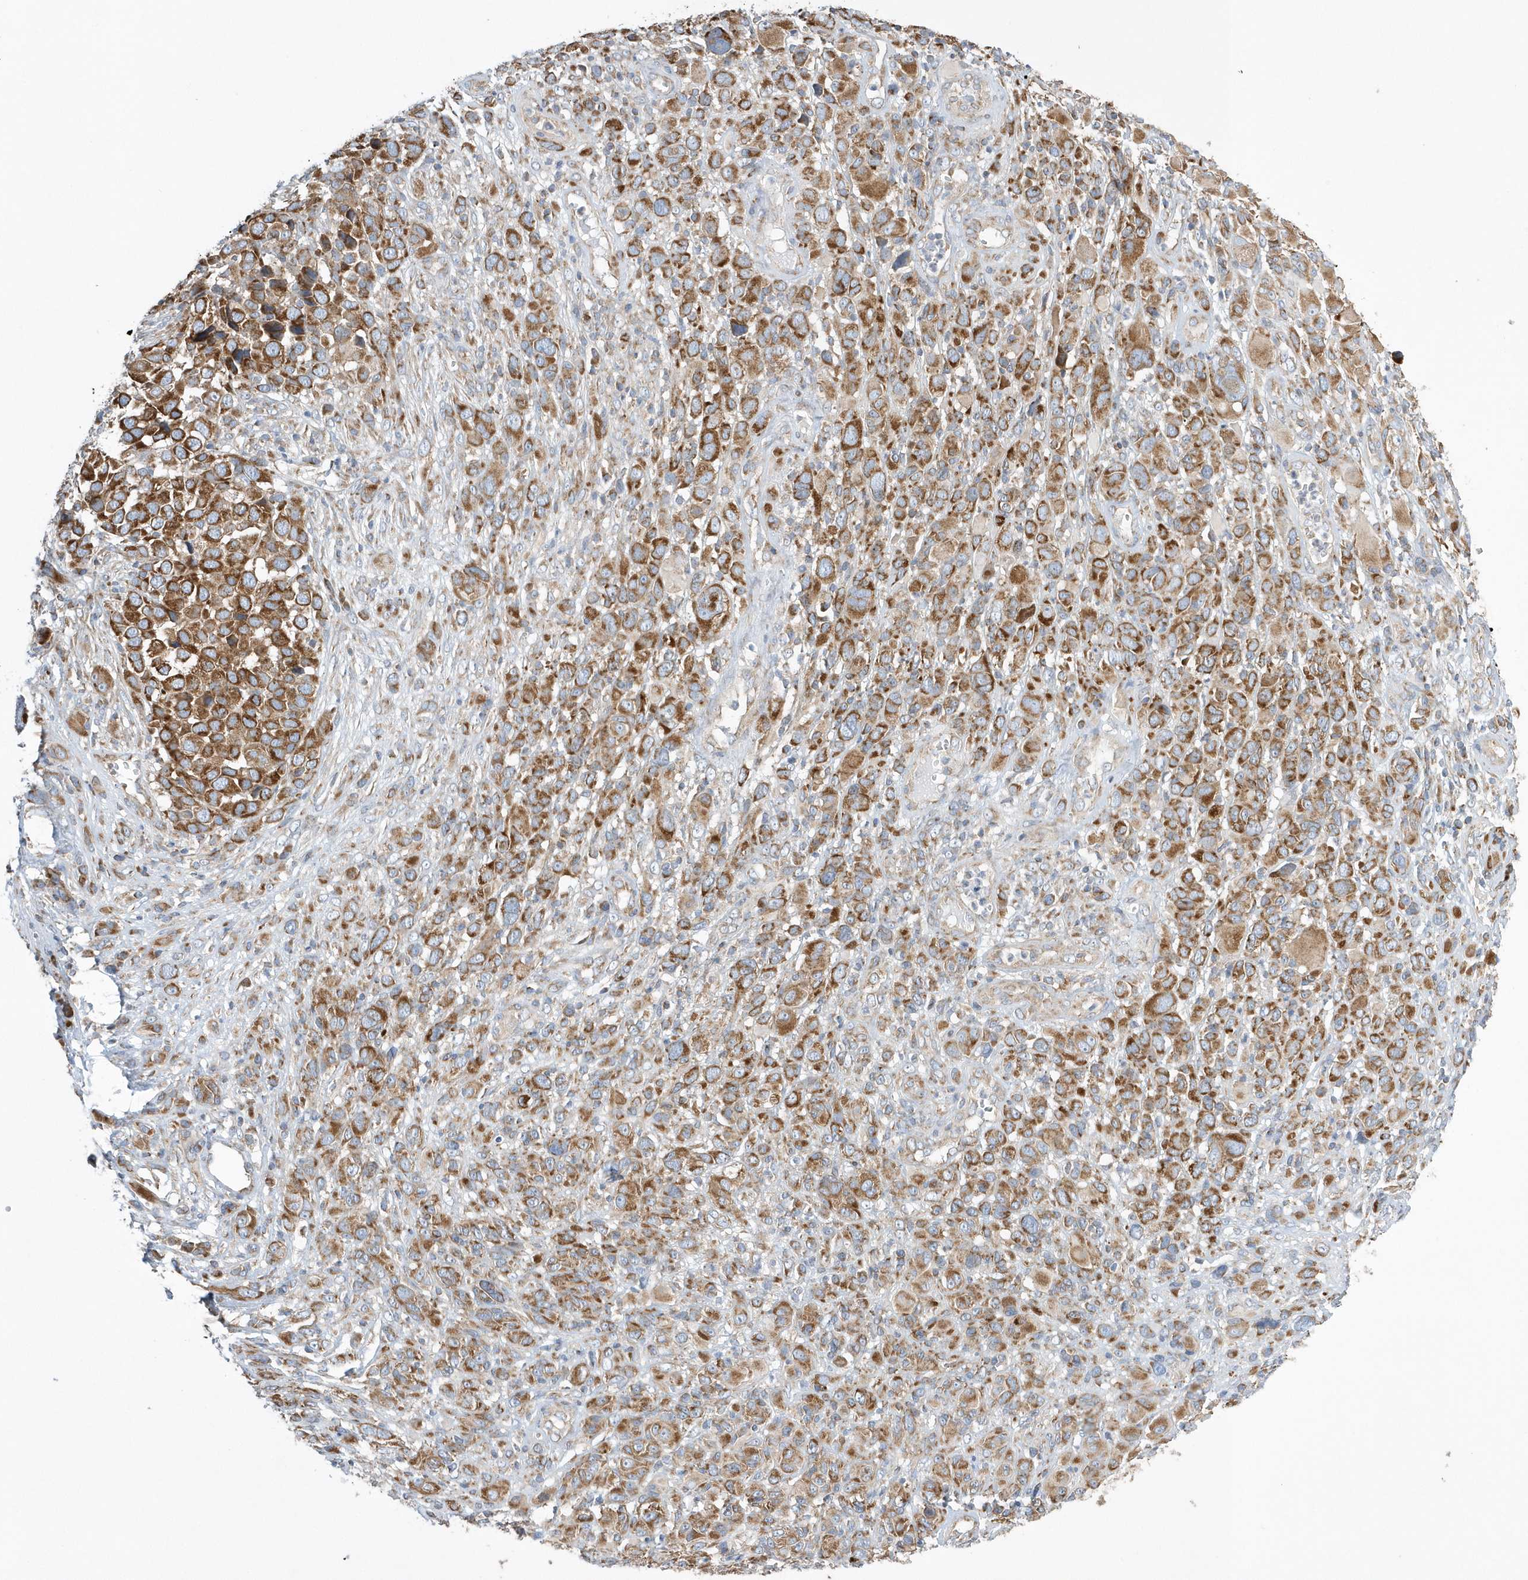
{"staining": {"intensity": "moderate", "quantity": ">75%", "location": "cytoplasmic/membranous"}, "tissue": "melanoma", "cell_type": "Tumor cells", "image_type": "cancer", "snomed": [{"axis": "morphology", "description": "Malignant melanoma, NOS"}, {"axis": "topography", "description": "Skin of trunk"}], "caption": "IHC of malignant melanoma reveals medium levels of moderate cytoplasmic/membranous positivity in approximately >75% of tumor cells. The staining is performed using DAB brown chromogen to label protein expression. The nuclei are counter-stained blue using hematoxylin.", "gene": "SPATA5", "patient": {"sex": "male", "age": 71}}